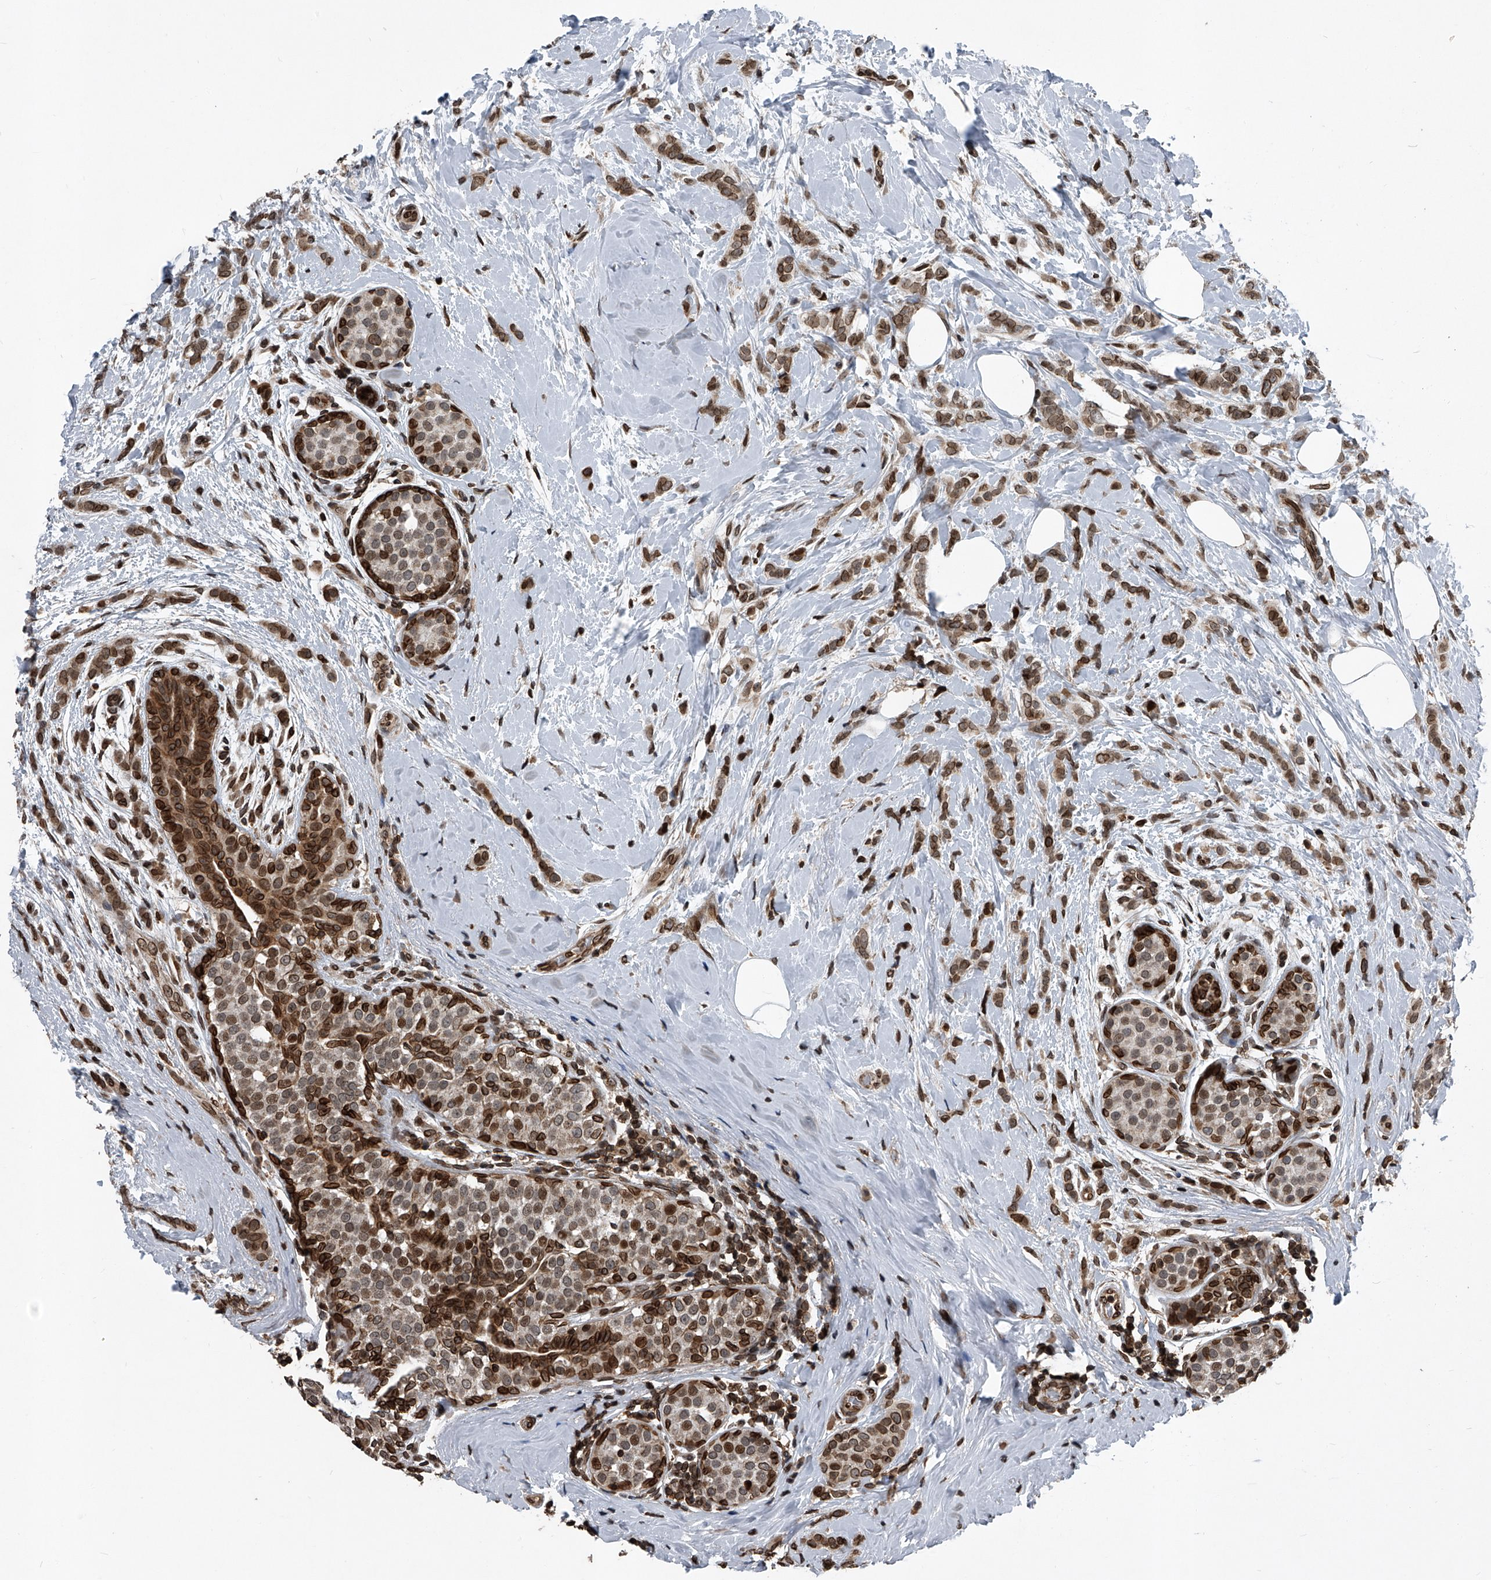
{"staining": {"intensity": "moderate", "quantity": ">75%", "location": "cytoplasmic/membranous,nuclear"}, "tissue": "breast cancer", "cell_type": "Tumor cells", "image_type": "cancer", "snomed": [{"axis": "morphology", "description": "Lobular carcinoma, in situ"}, {"axis": "morphology", "description": "Lobular carcinoma"}, {"axis": "topography", "description": "Breast"}], "caption": "The immunohistochemical stain highlights moderate cytoplasmic/membranous and nuclear staining in tumor cells of lobular carcinoma in situ (breast) tissue.", "gene": "PHF20", "patient": {"sex": "female", "age": 41}}